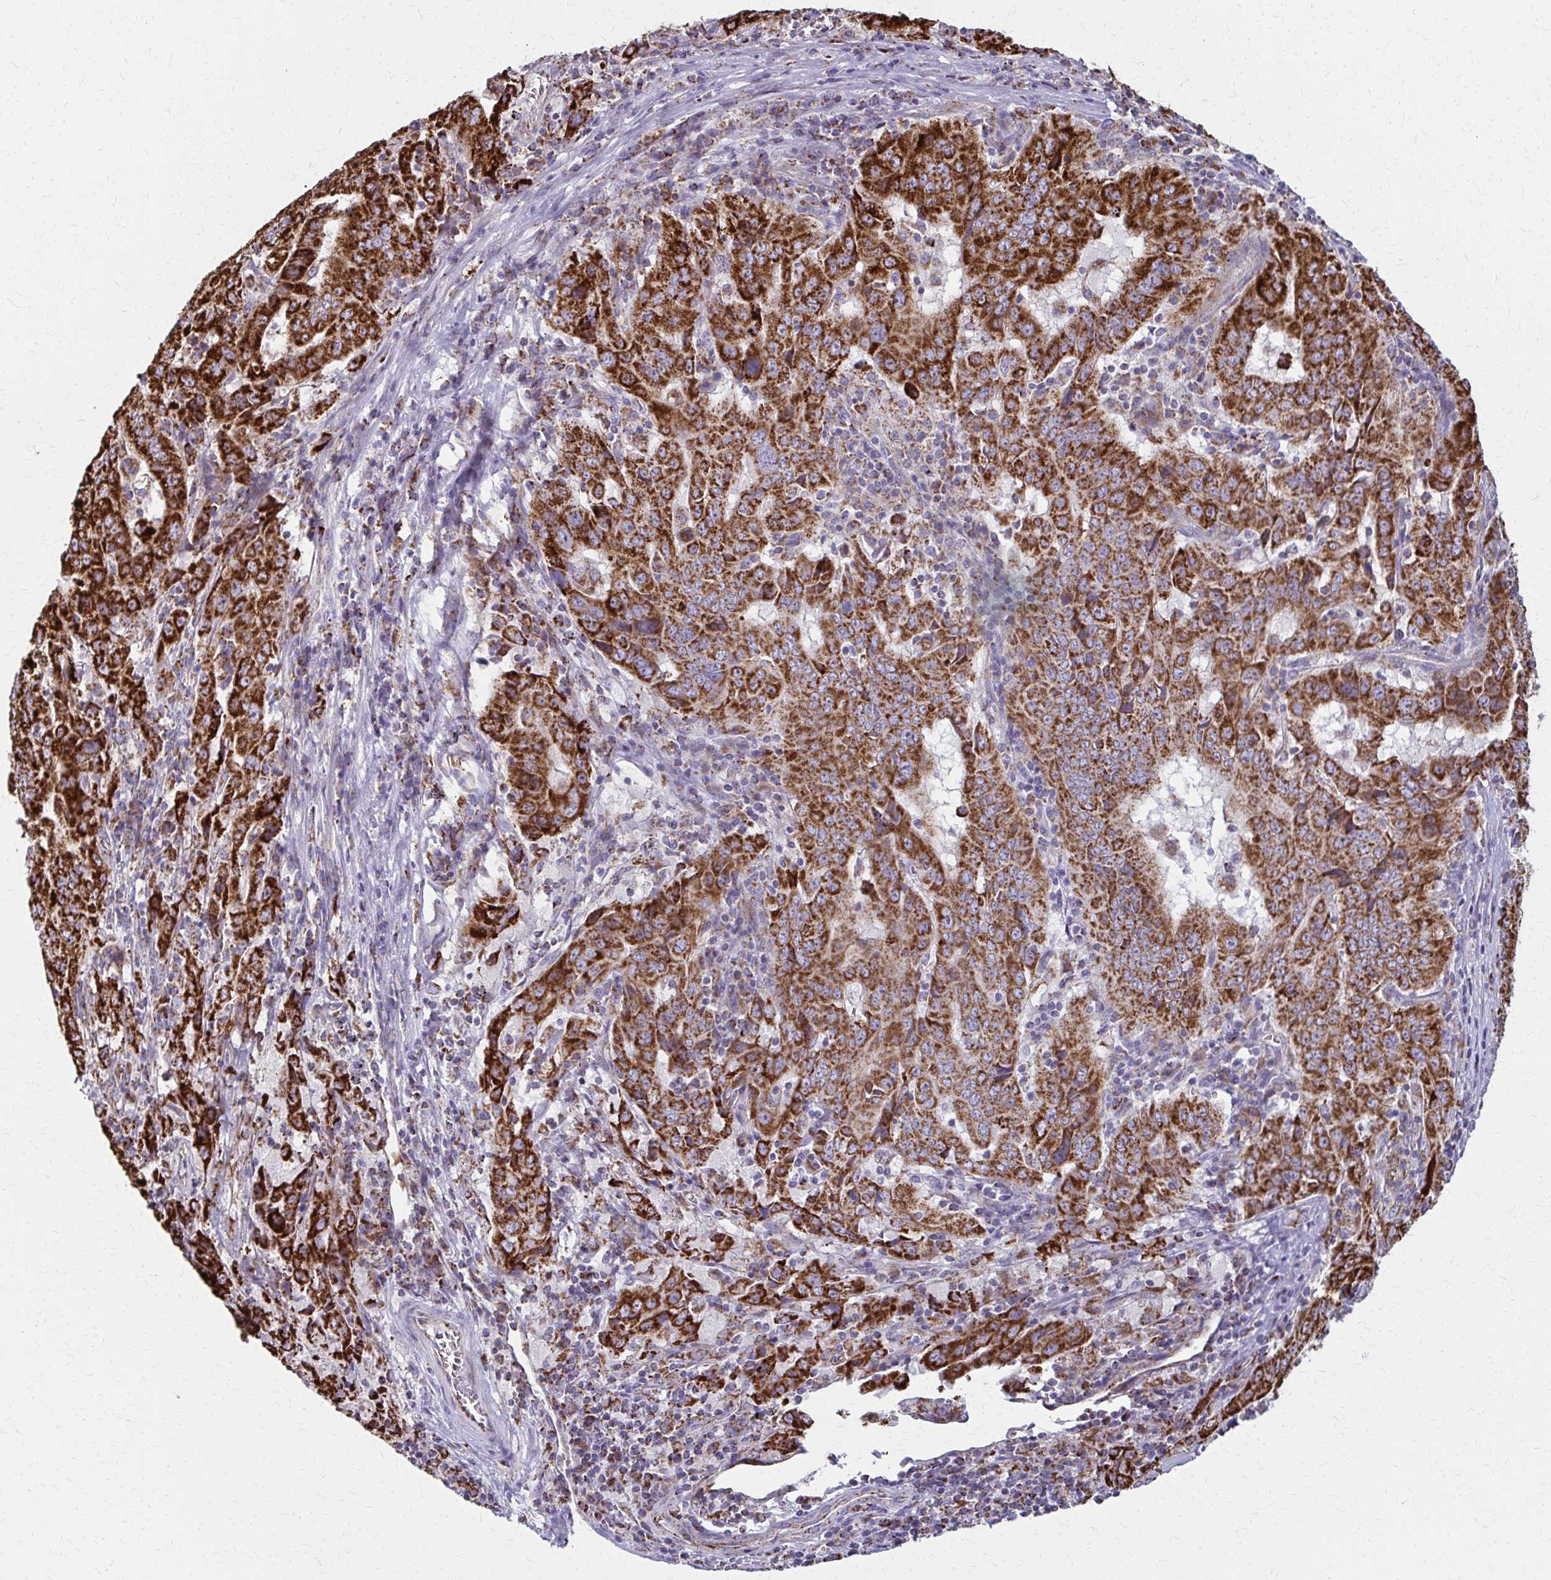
{"staining": {"intensity": "strong", "quantity": ">75%", "location": "cytoplasmic/membranous"}, "tissue": "pancreatic cancer", "cell_type": "Tumor cells", "image_type": "cancer", "snomed": [{"axis": "morphology", "description": "Adenocarcinoma, NOS"}, {"axis": "topography", "description": "Pancreas"}], "caption": "A high amount of strong cytoplasmic/membranous staining is identified in approximately >75% of tumor cells in pancreatic cancer tissue.", "gene": "TVP23A", "patient": {"sex": "male", "age": 63}}